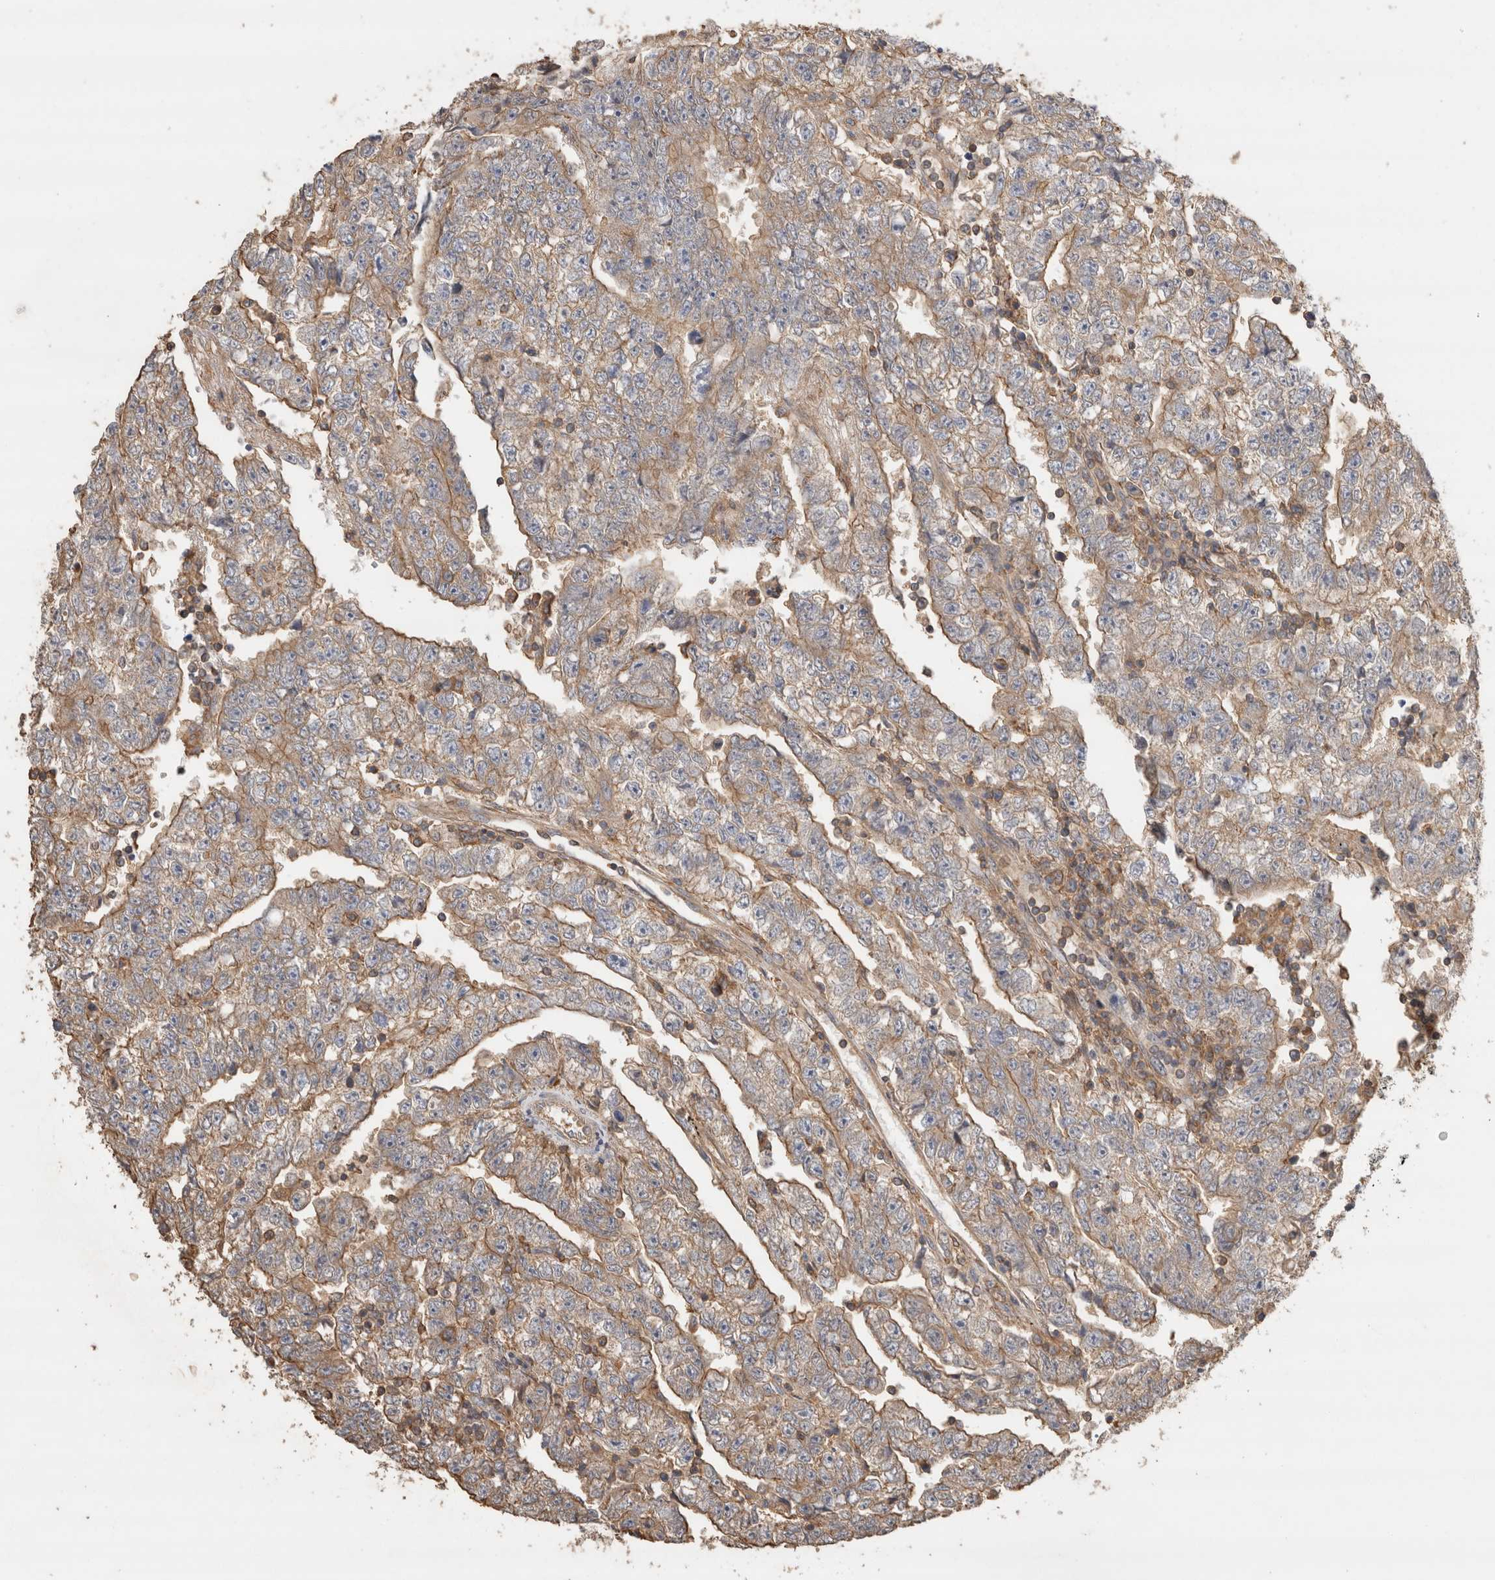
{"staining": {"intensity": "moderate", "quantity": ">75%", "location": "cytoplasmic/membranous"}, "tissue": "testis cancer", "cell_type": "Tumor cells", "image_type": "cancer", "snomed": [{"axis": "morphology", "description": "Carcinoma, Embryonal, NOS"}, {"axis": "topography", "description": "Testis"}], "caption": "Approximately >75% of tumor cells in testis cancer reveal moderate cytoplasmic/membranous protein expression as visualized by brown immunohistochemical staining.", "gene": "EIF4G3", "patient": {"sex": "male", "age": 25}}